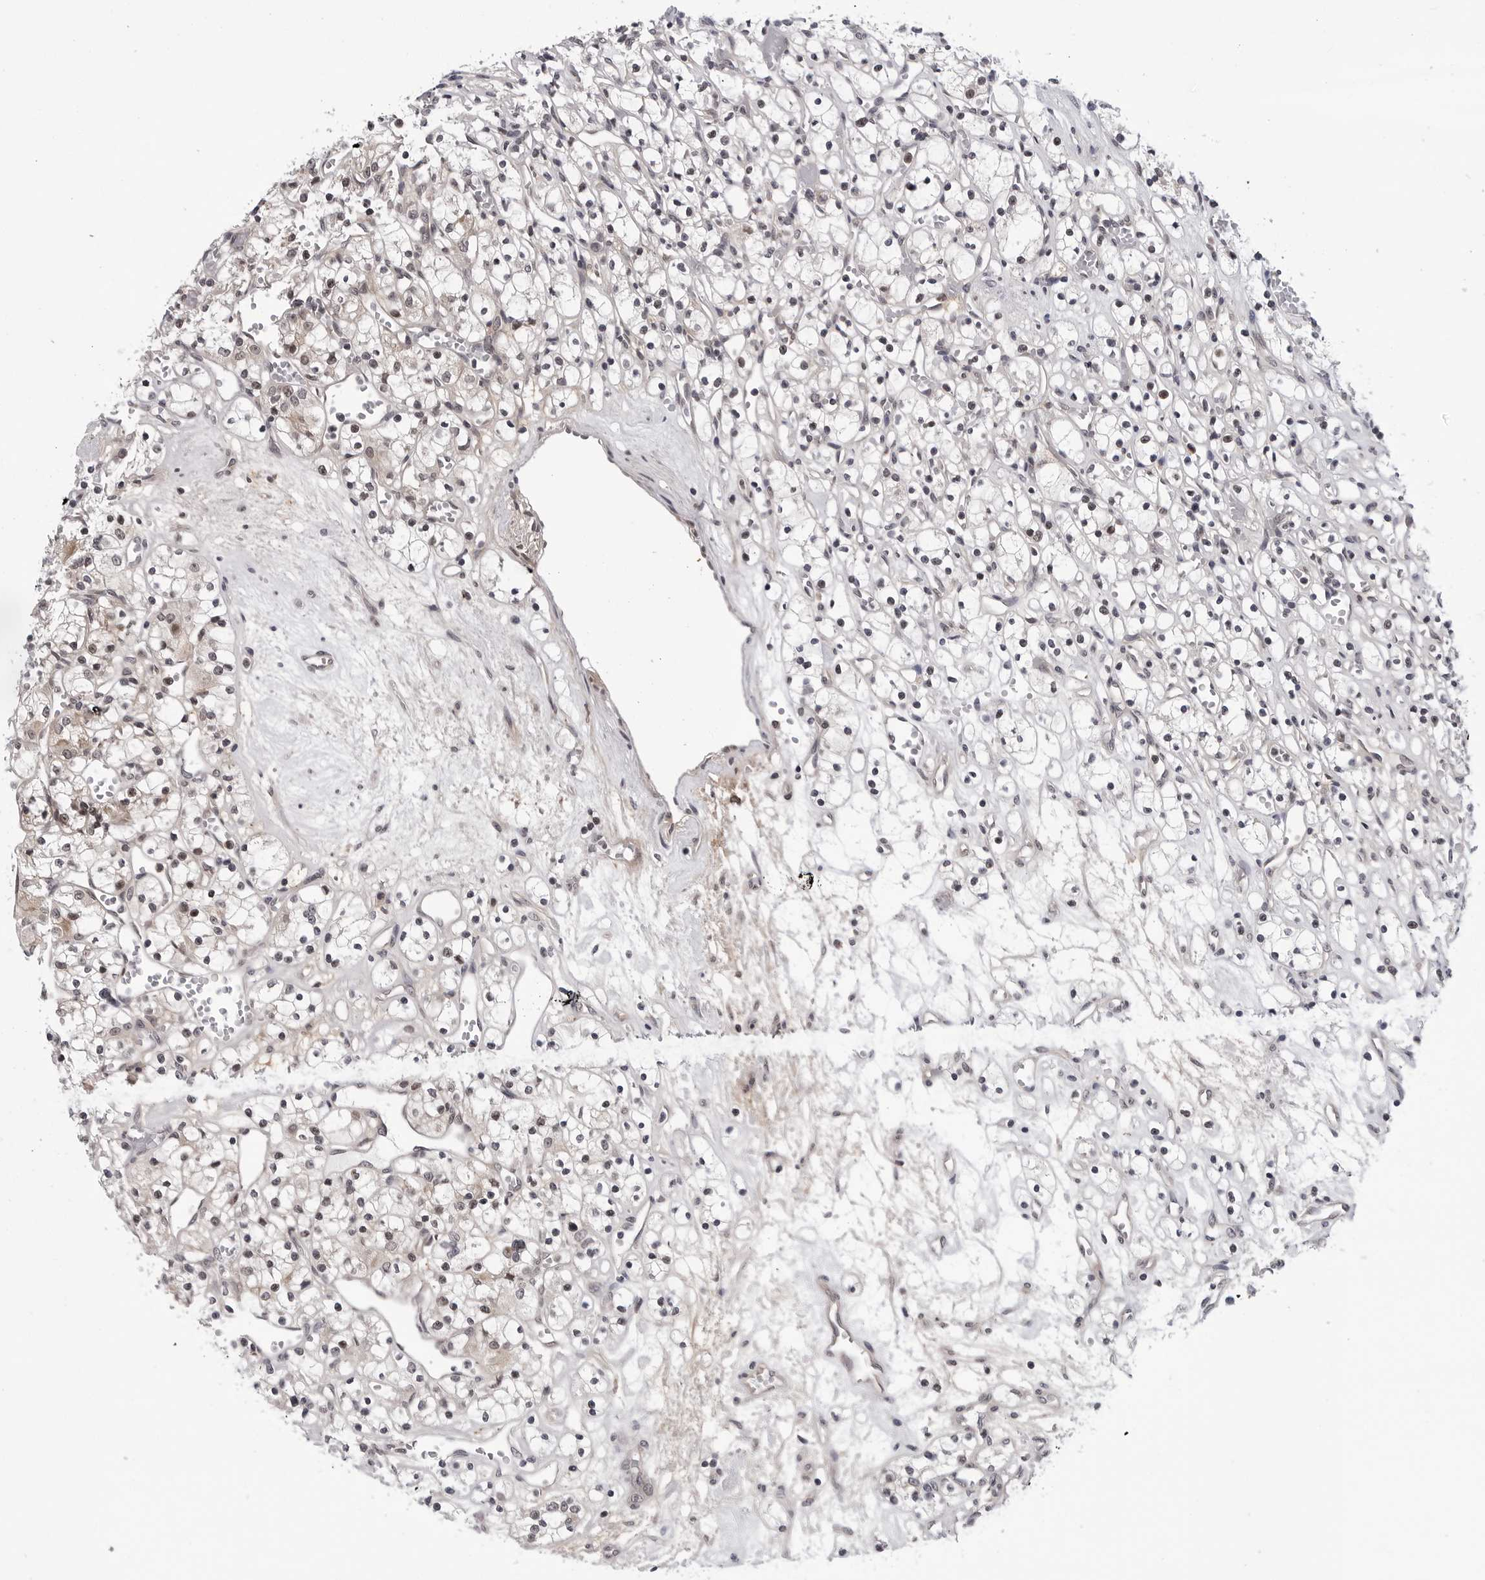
{"staining": {"intensity": "weak", "quantity": ">75%", "location": "cytoplasmic/membranous,nuclear"}, "tissue": "renal cancer", "cell_type": "Tumor cells", "image_type": "cancer", "snomed": [{"axis": "morphology", "description": "Adenocarcinoma, NOS"}, {"axis": "topography", "description": "Kidney"}], "caption": "Brown immunohistochemical staining in adenocarcinoma (renal) shows weak cytoplasmic/membranous and nuclear expression in approximately >75% of tumor cells.", "gene": "KIAA1614", "patient": {"sex": "female", "age": 59}}